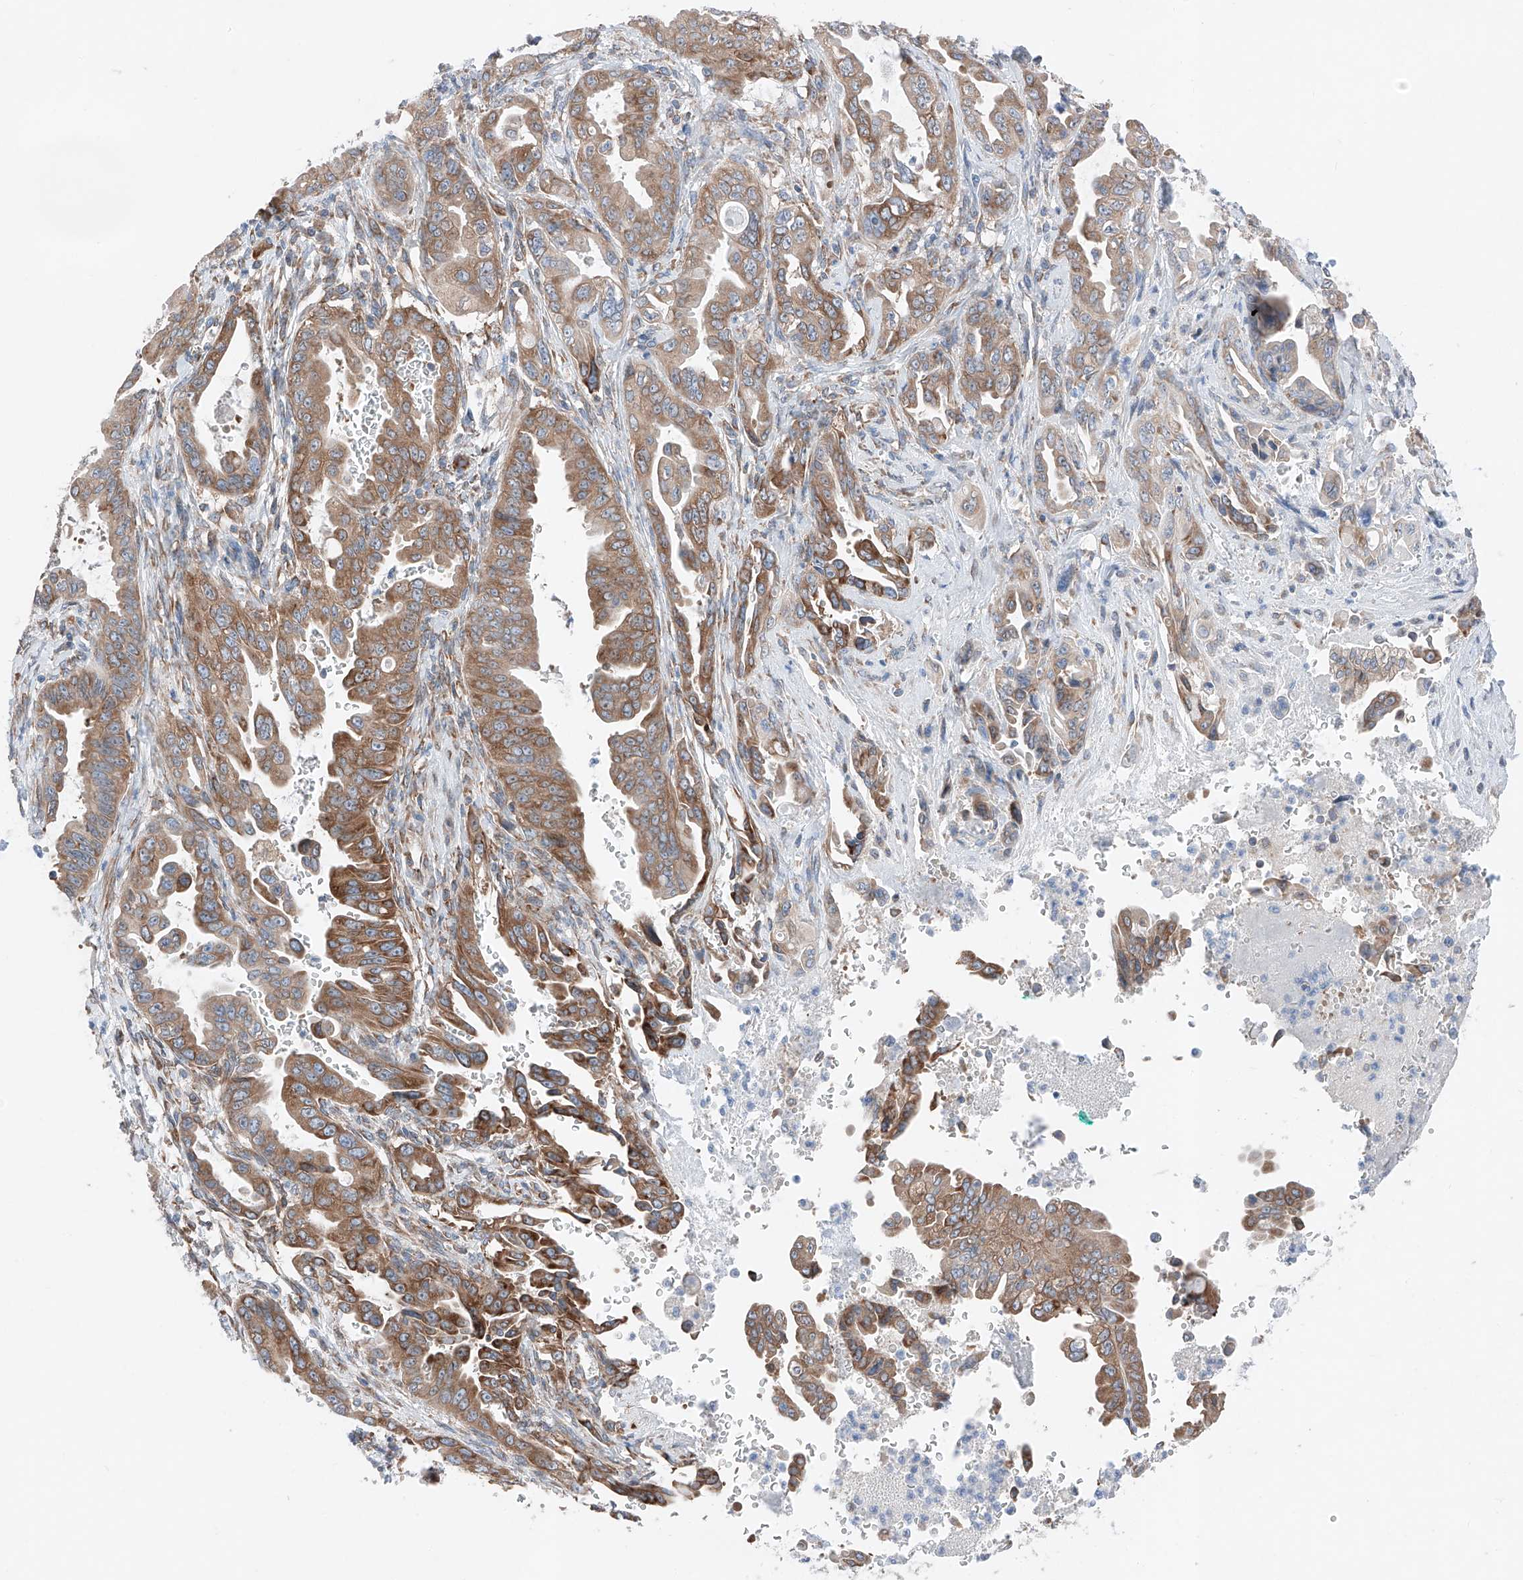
{"staining": {"intensity": "moderate", "quantity": ">75%", "location": "cytoplasmic/membranous"}, "tissue": "pancreatic cancer", "cell_type": "Tumor cells", "image_type": "cancer", "snomed": [{"axis": "morphology", "description": "Adenocarcinoma, NOS"}, {"axis": "topography", "description": "Pancreas"}], "caption": "Immunohistochemistry (IHC) staining of pancreatic cancer (adenocarcinoma), which reveals medium levels of moderate cytoplasmic/membranous expression in approximately >75% of tumor cells indicating moderate cytoplasmic/membranous protein positivity. The staining was performed using DAB (brown) for protein detection and nuclei were counterstained in hematoxylin (blue).", "gene": "CRELD1", "patient": {"sex": "male", "age": 70}}